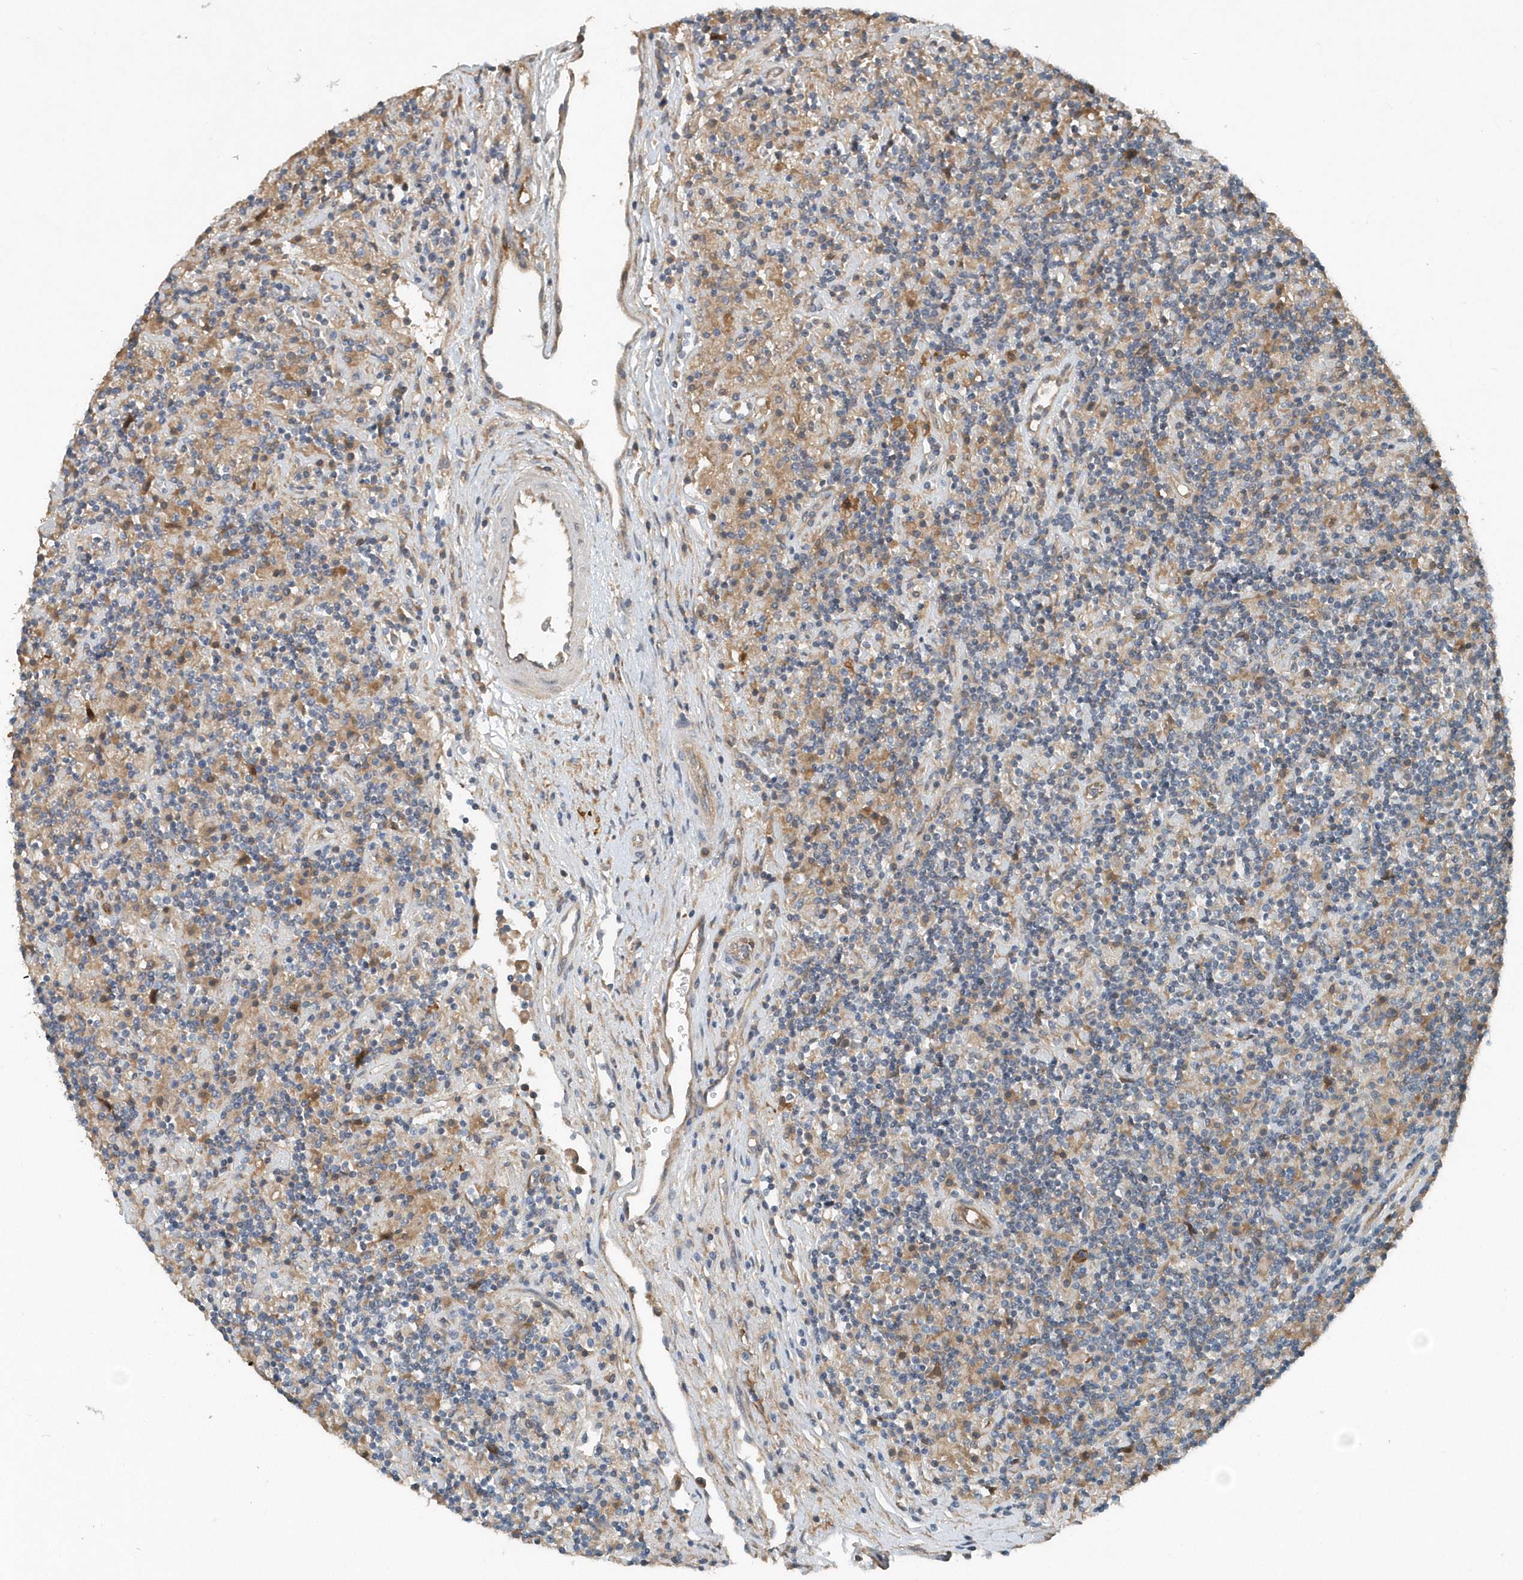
{"staining": {"intensity": "negative", "quantity": "none", "location": "none"}, "tissue": "lymphoma", "cell_type": "Tumor cells", "image_type": "cancer", "snomed": [{"axis": "morphology", "description": "Hodgkin's disease, NOS"}, {"axis": "topography", "description": "Lymph node"}], "caption": "An immunohistochemistry histopathology image of lymphoma is shown. There is no staining in tumor cells of lymphoma.", "gene": "SCFD2", "patient": {"sex": "male", "age": 70}}